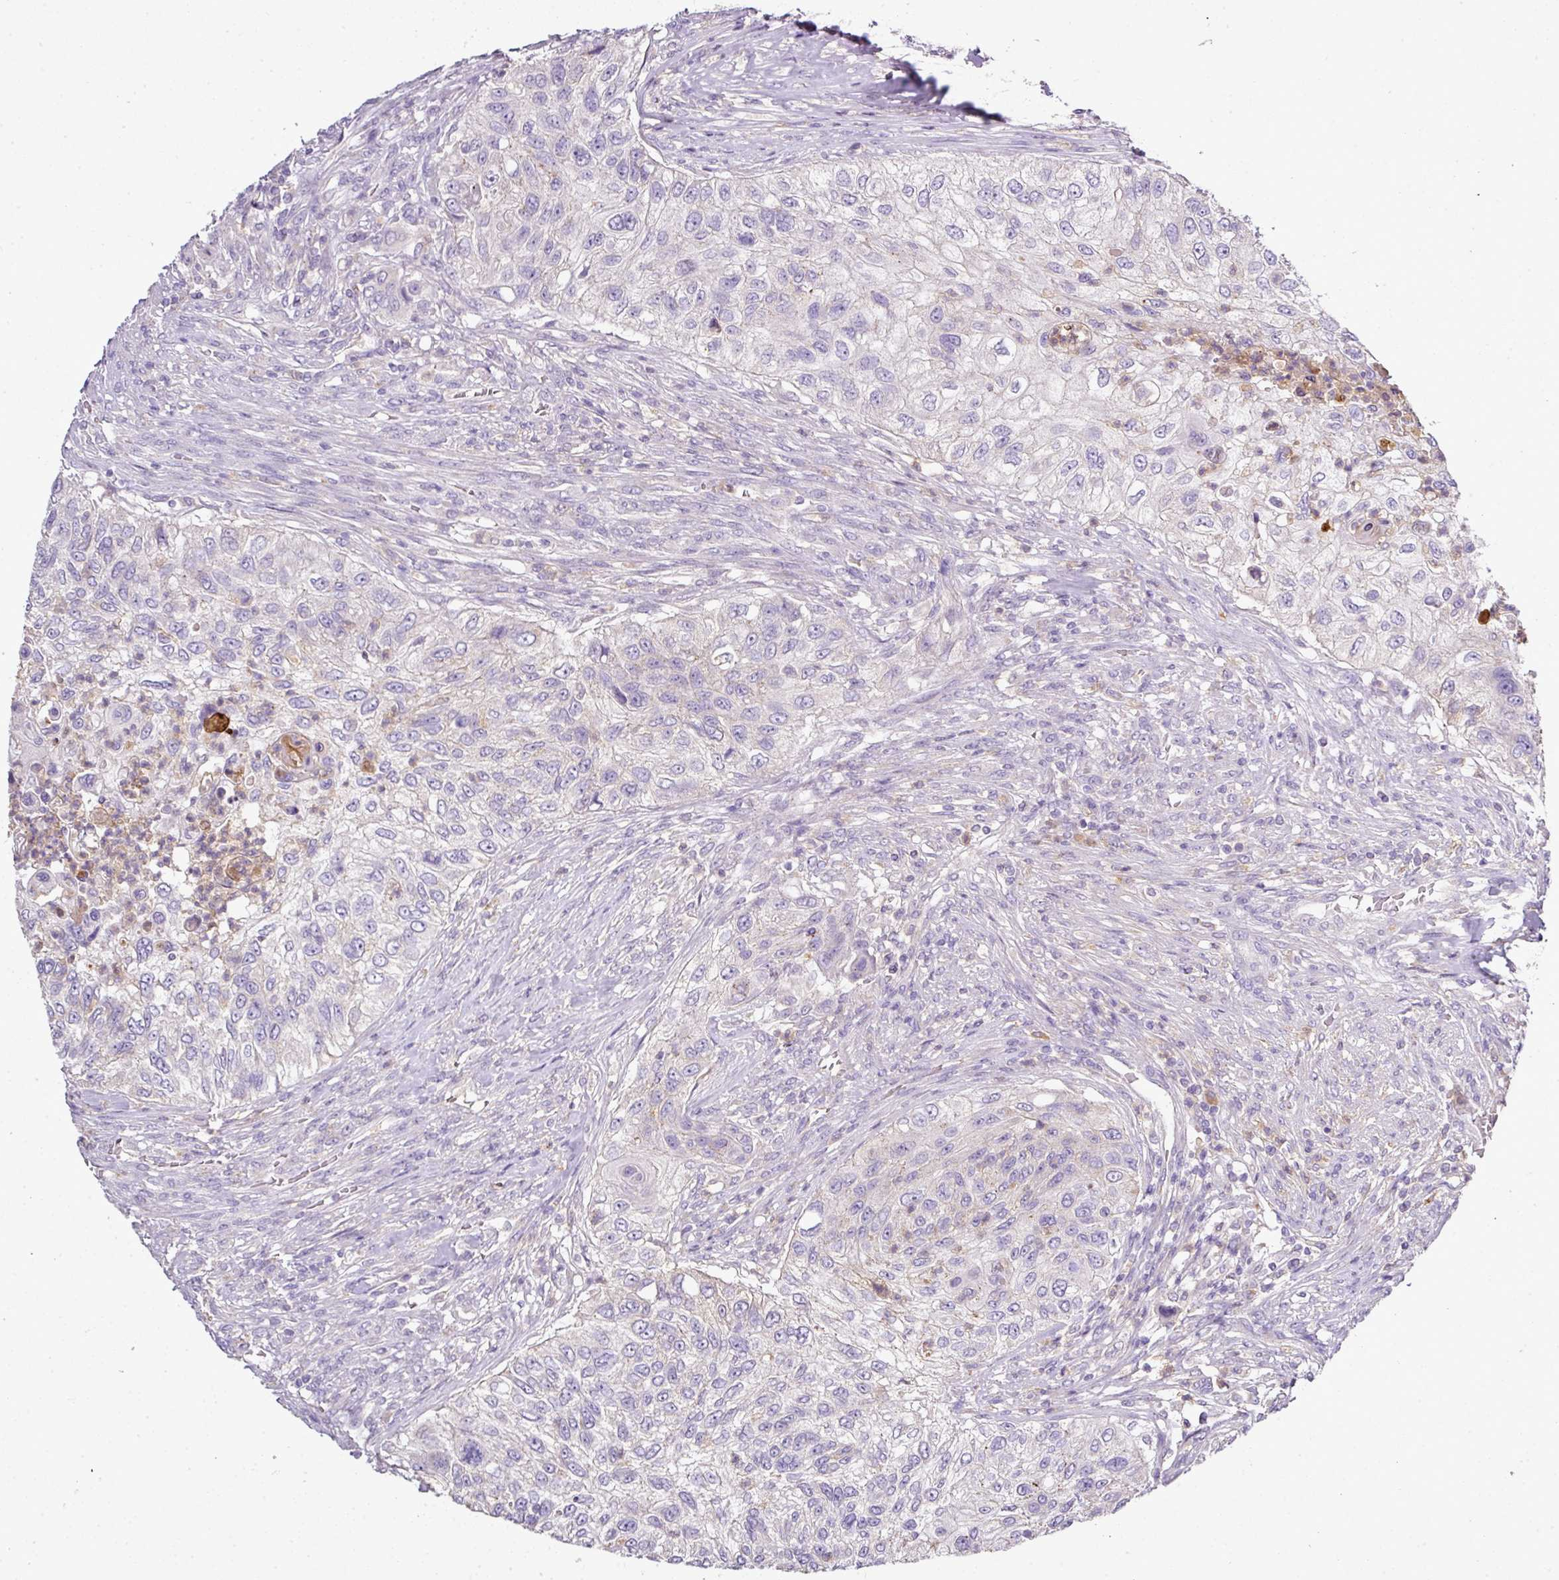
{"staining": {"intensity": "negative", "quantity": "none", "location": "none"}, "tissue": "urothelial cancer", "cell_type": "Tumor cells", "image_type": "cancer", "snomed": [{"axis": "morphology", "description": "Urothelial carcinoma, High grade"}, {"axis": "topography", "description": "Urinary bladder"}], "caption": "Tumor cells show no significant protein positivity in urothelial carcinoma (high-grade). The staining is performed using DAB brown chromogen with nuclei counter-stained in using hematoxylin.", "gene": "CAB39L", "patient": {"sex": "female", "age": 60}}